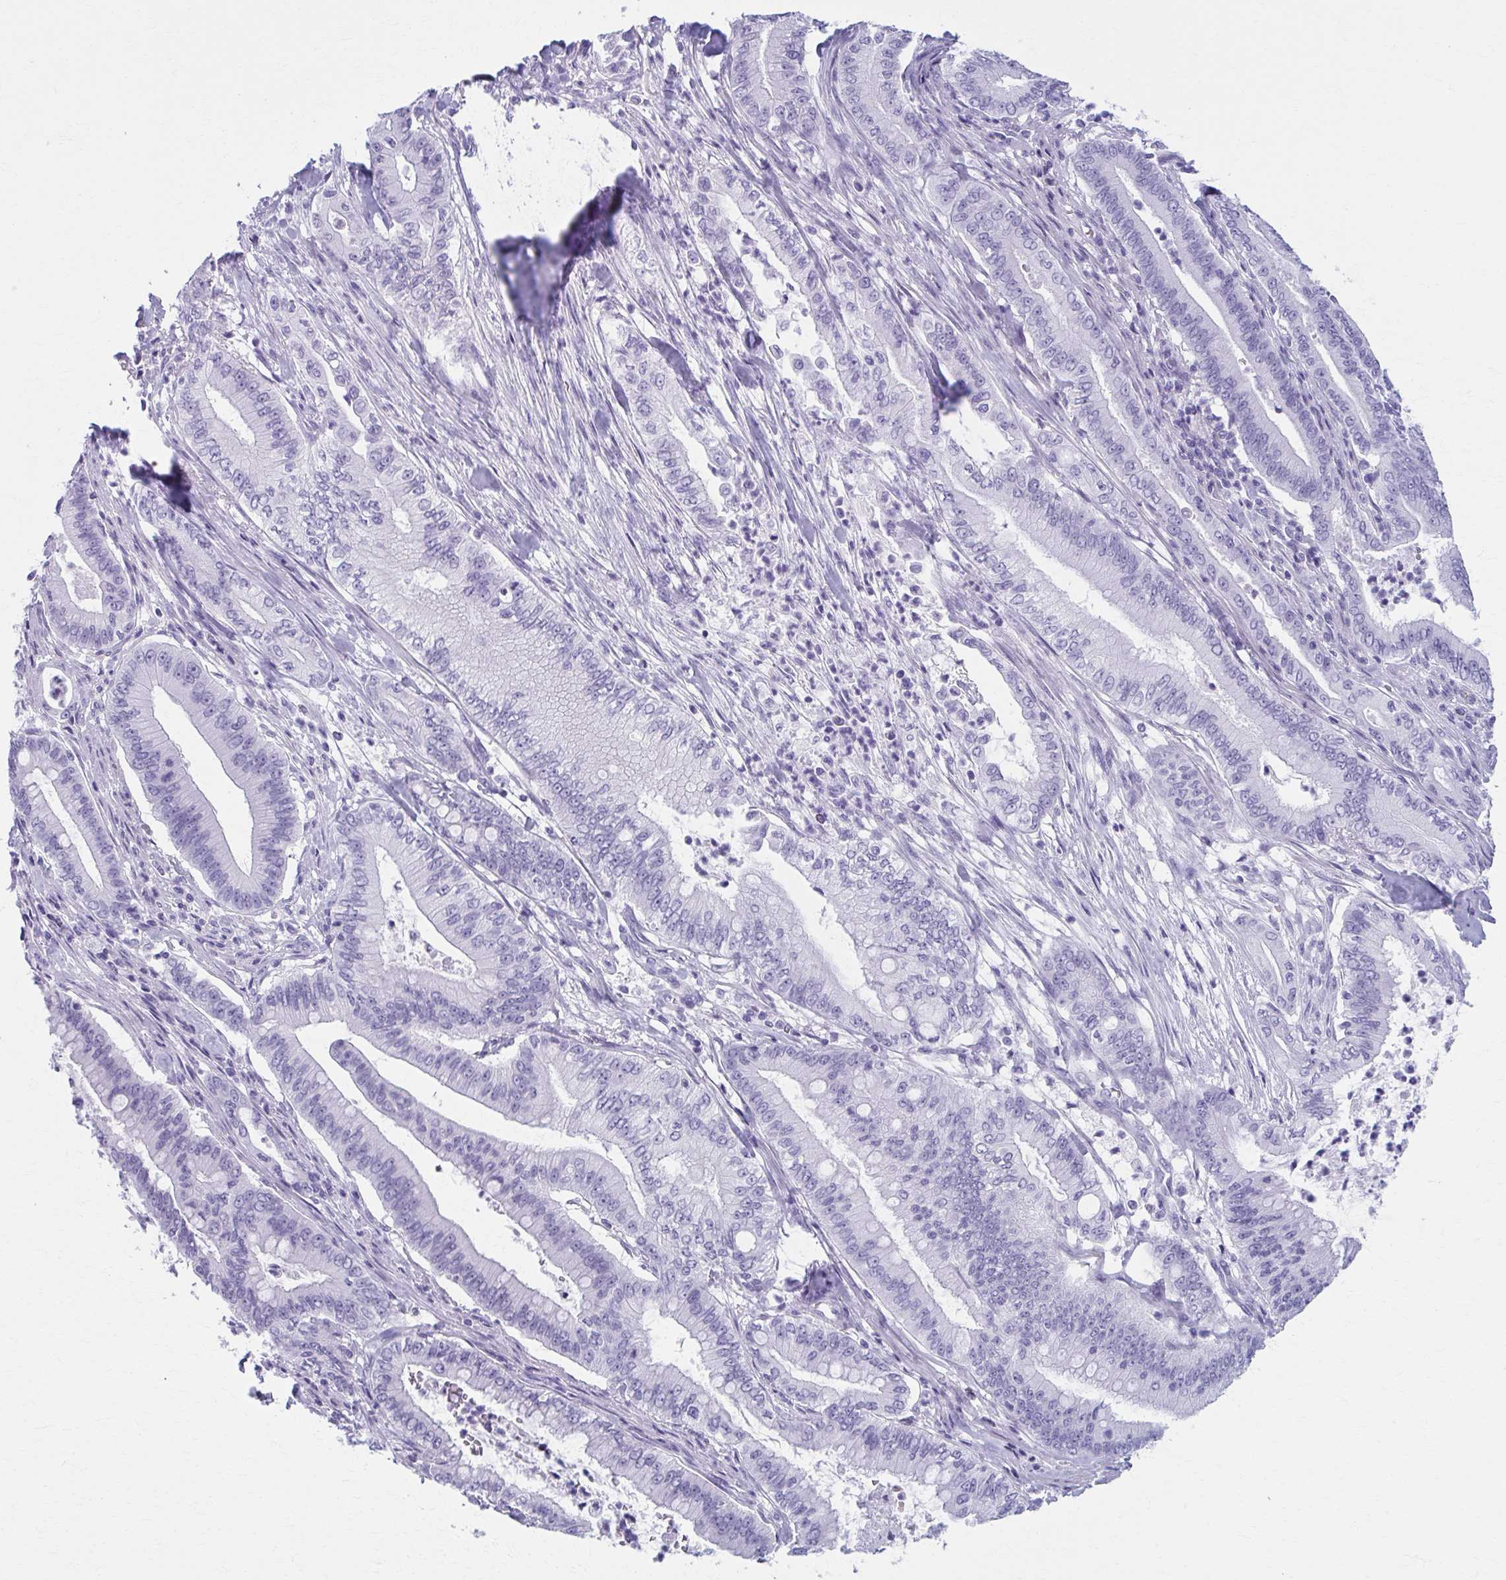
{"staining": {"intensity": "negative", "quantity": "none", "location": "none"}, "tissue": "pancreatic cancer", "cell_type": "Tumor cells", "image_type": "cancer", "snomed": [{"axis": "morphology", "description": "Adenocarcinoma, NOS"}, {"axis": "topography", "description": "Pancreas"}], "caption": "Immunohistochemistry micrograph of adenocarcinoma (pancreatic) stained for a protein (brown), which exhibits no positivity in tumor cells.", "gene": "MPLKIP", "patient": {"sex": "male", "age": 71}}